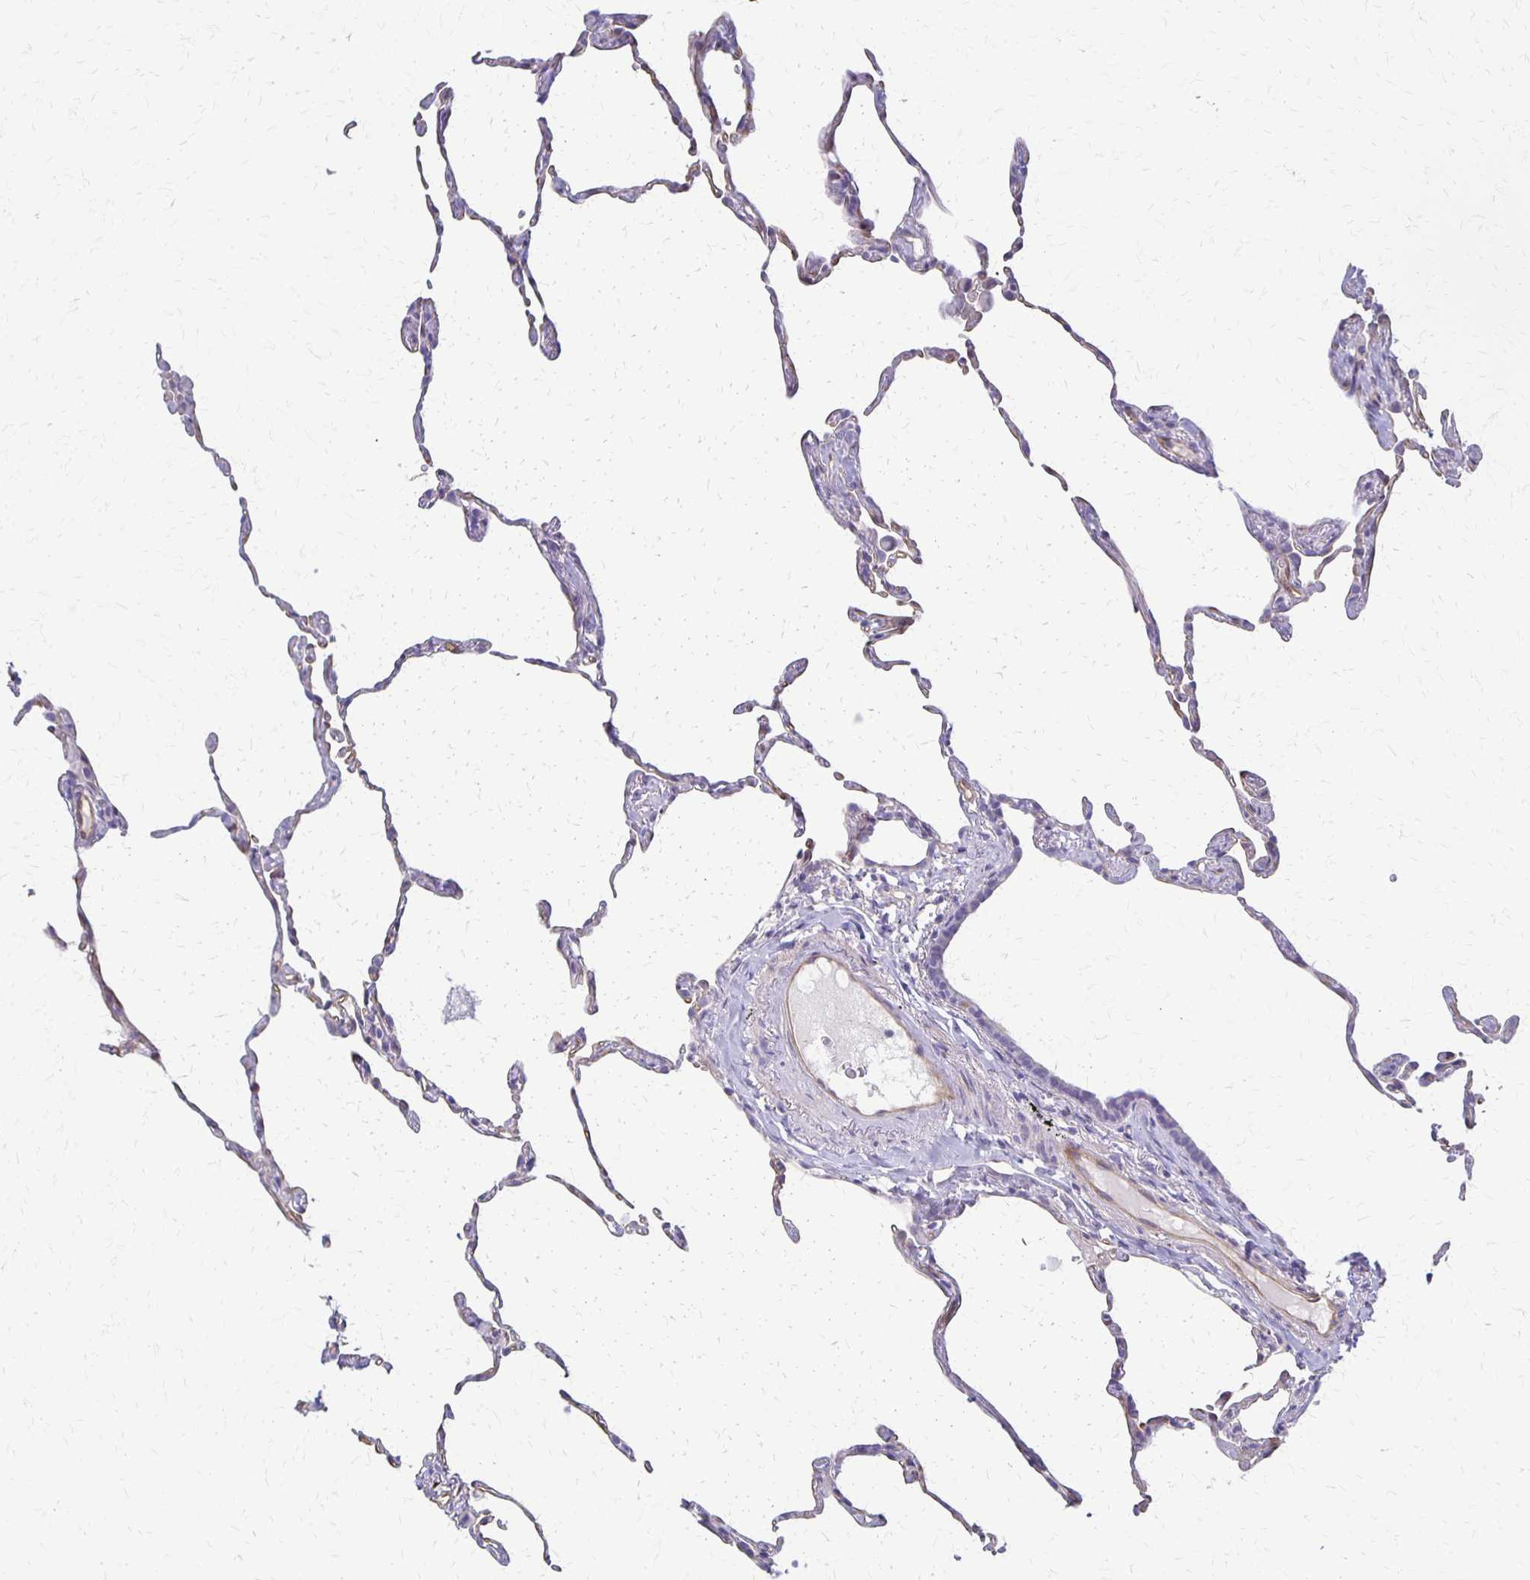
{"staining": {"intensity": "weak", "quantity": "<25%", "location": "cytoplasmic/membranous"}, "tissue": "lung", "cell_type": "Alveolar cells", "image_type": "normal", "snomed": [{"axis": "morphology", "description": "Normal tissue, NOS"}, {"axis": "topography", "description": "Lung"}], "caption": "Alveolar cells are negative for brown protein staining in normal lung. (Immunohistochemistry (ihc), brightfield microscopy, high magnification).", "gene": "RHOC", "patient": {"sex": "female", "age": 57}}